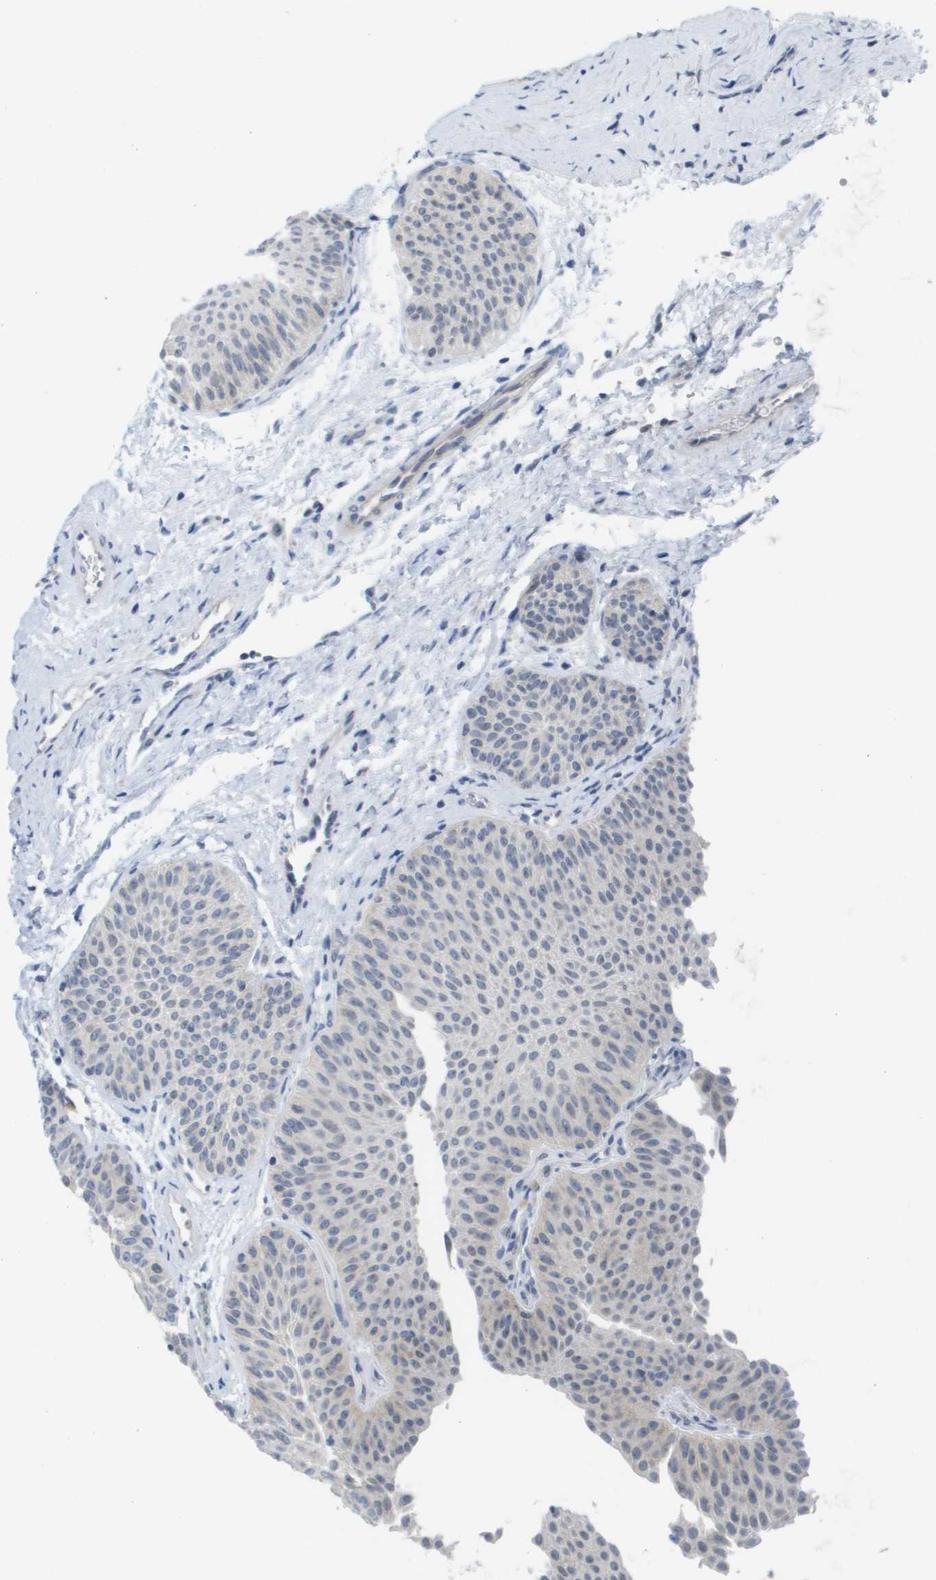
{"staining": {"intensity": "weak", "quantity": "<25%", "location": "cytoplasmic/membranous"}, "tissue": "urothelial cancer", "cell_type": "Tumor cells", "image_type": "cancer", "snomed": [{"axis": "morphology", "description": "Urothelial carcinoma, Low grade"}, {"axis": "topography", "description": "Urinary bladder"}], "caption": "Immunohistochemical staining of human urothelial carcinoma (low-grade) displays no significant staining in tumor cells.", "gene": "PDE4A", "patient": {"sex": "female", "age": 60}}